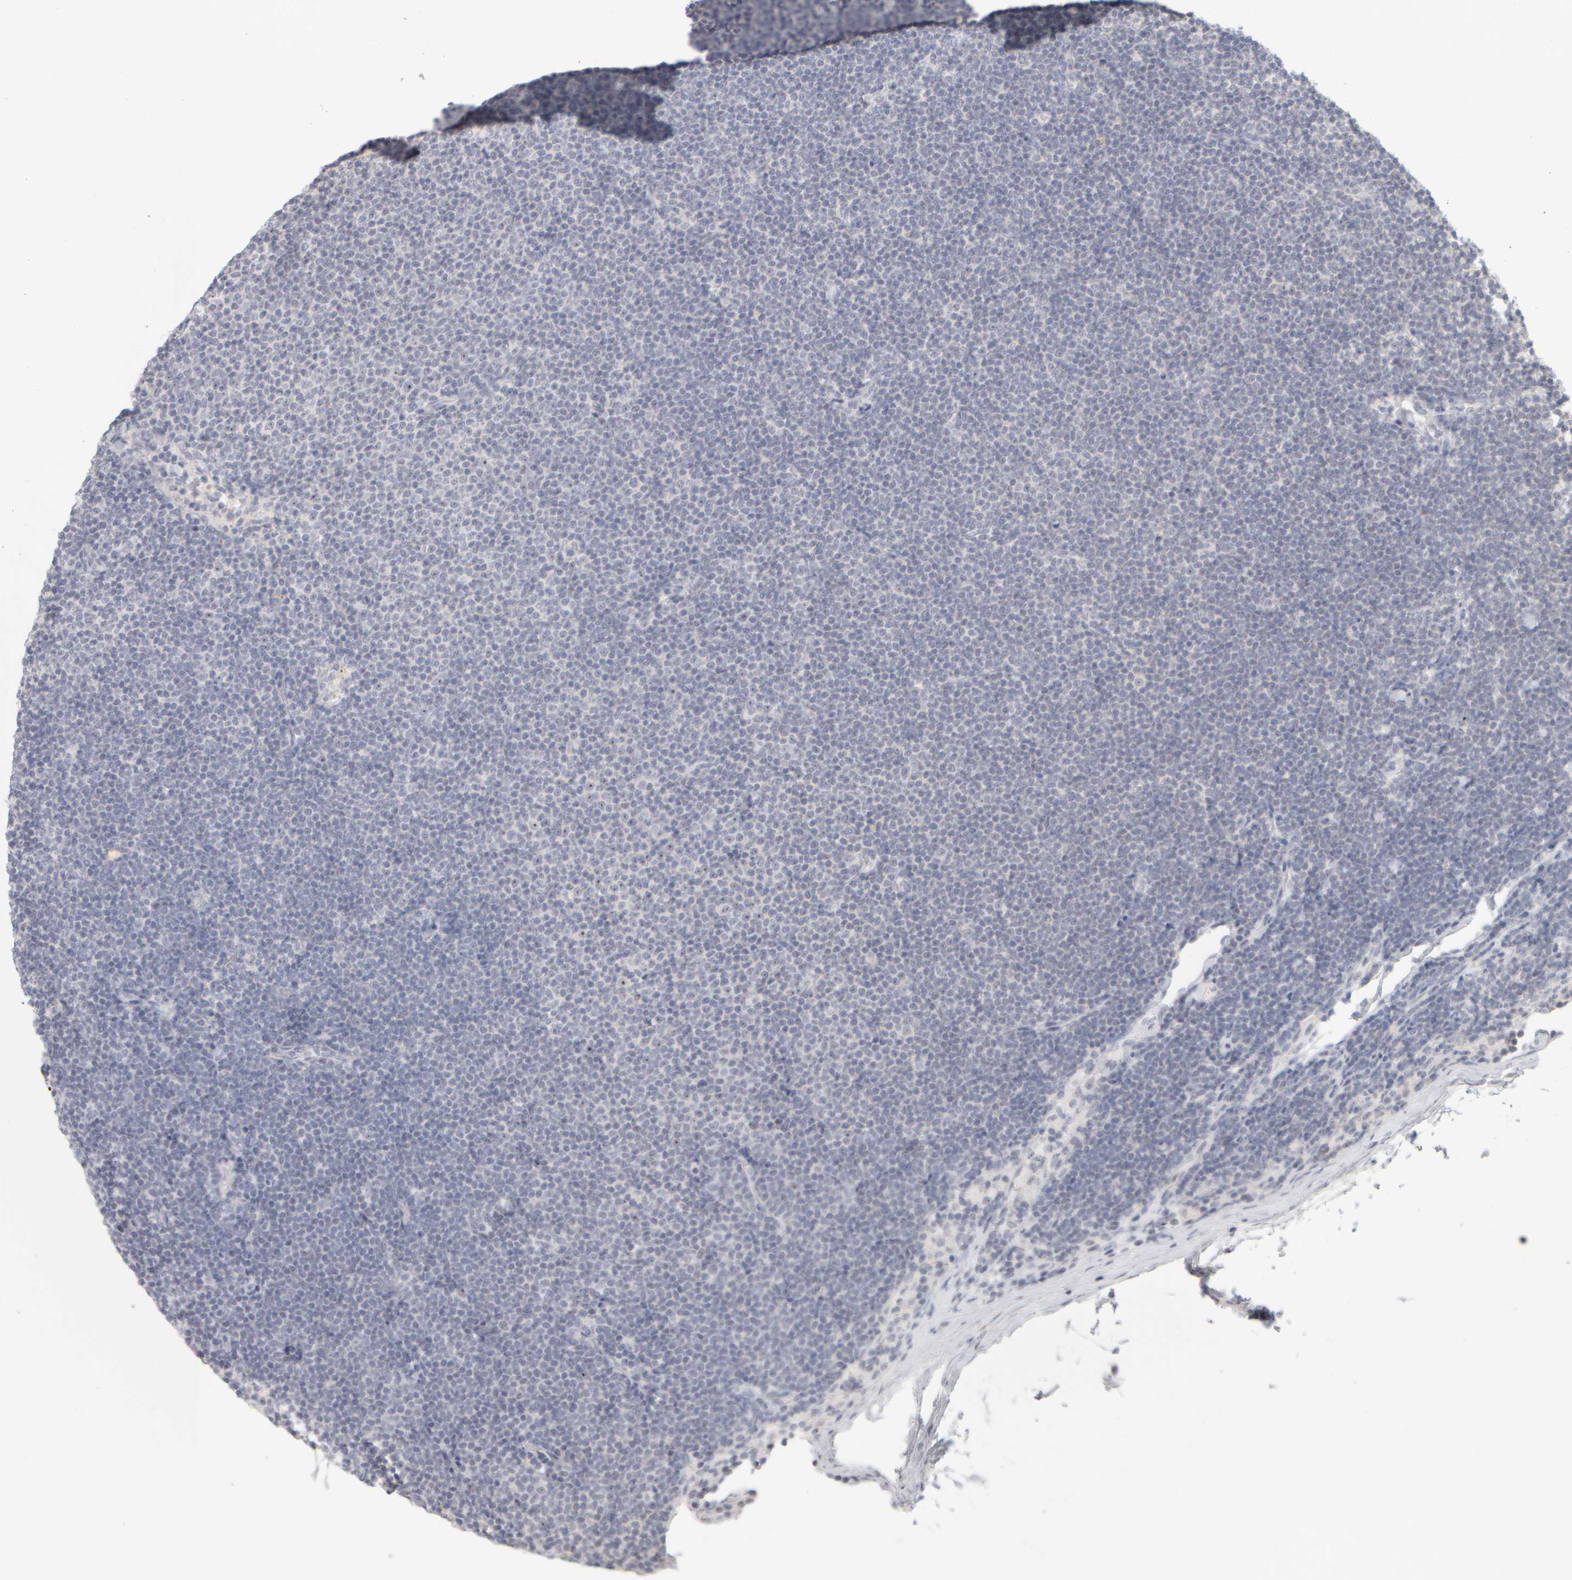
{"staining": {"intensity": "moderate", "quantity": "<25%", "location": "nuclear"}, "tissue": "lymphoma", "cell_type": "Tumor cells", "image_type": "cancer", "snomed": [{"axis": "morphology", "description": "Malignant lymphoma, non-Hodgkin's type, Low grade"}, {"axis": "topography", "description": "Lymph node"}], "caption": "Approximately <25% of tumor cells in low-grade malignant lymphoma, non-Hodgkin's type demonstrate moderate nuclear protein expression as visualized by brown immunohistochemical staining.", "gene": "DCXR", "patient": {"sex": "female", "age": 53}}